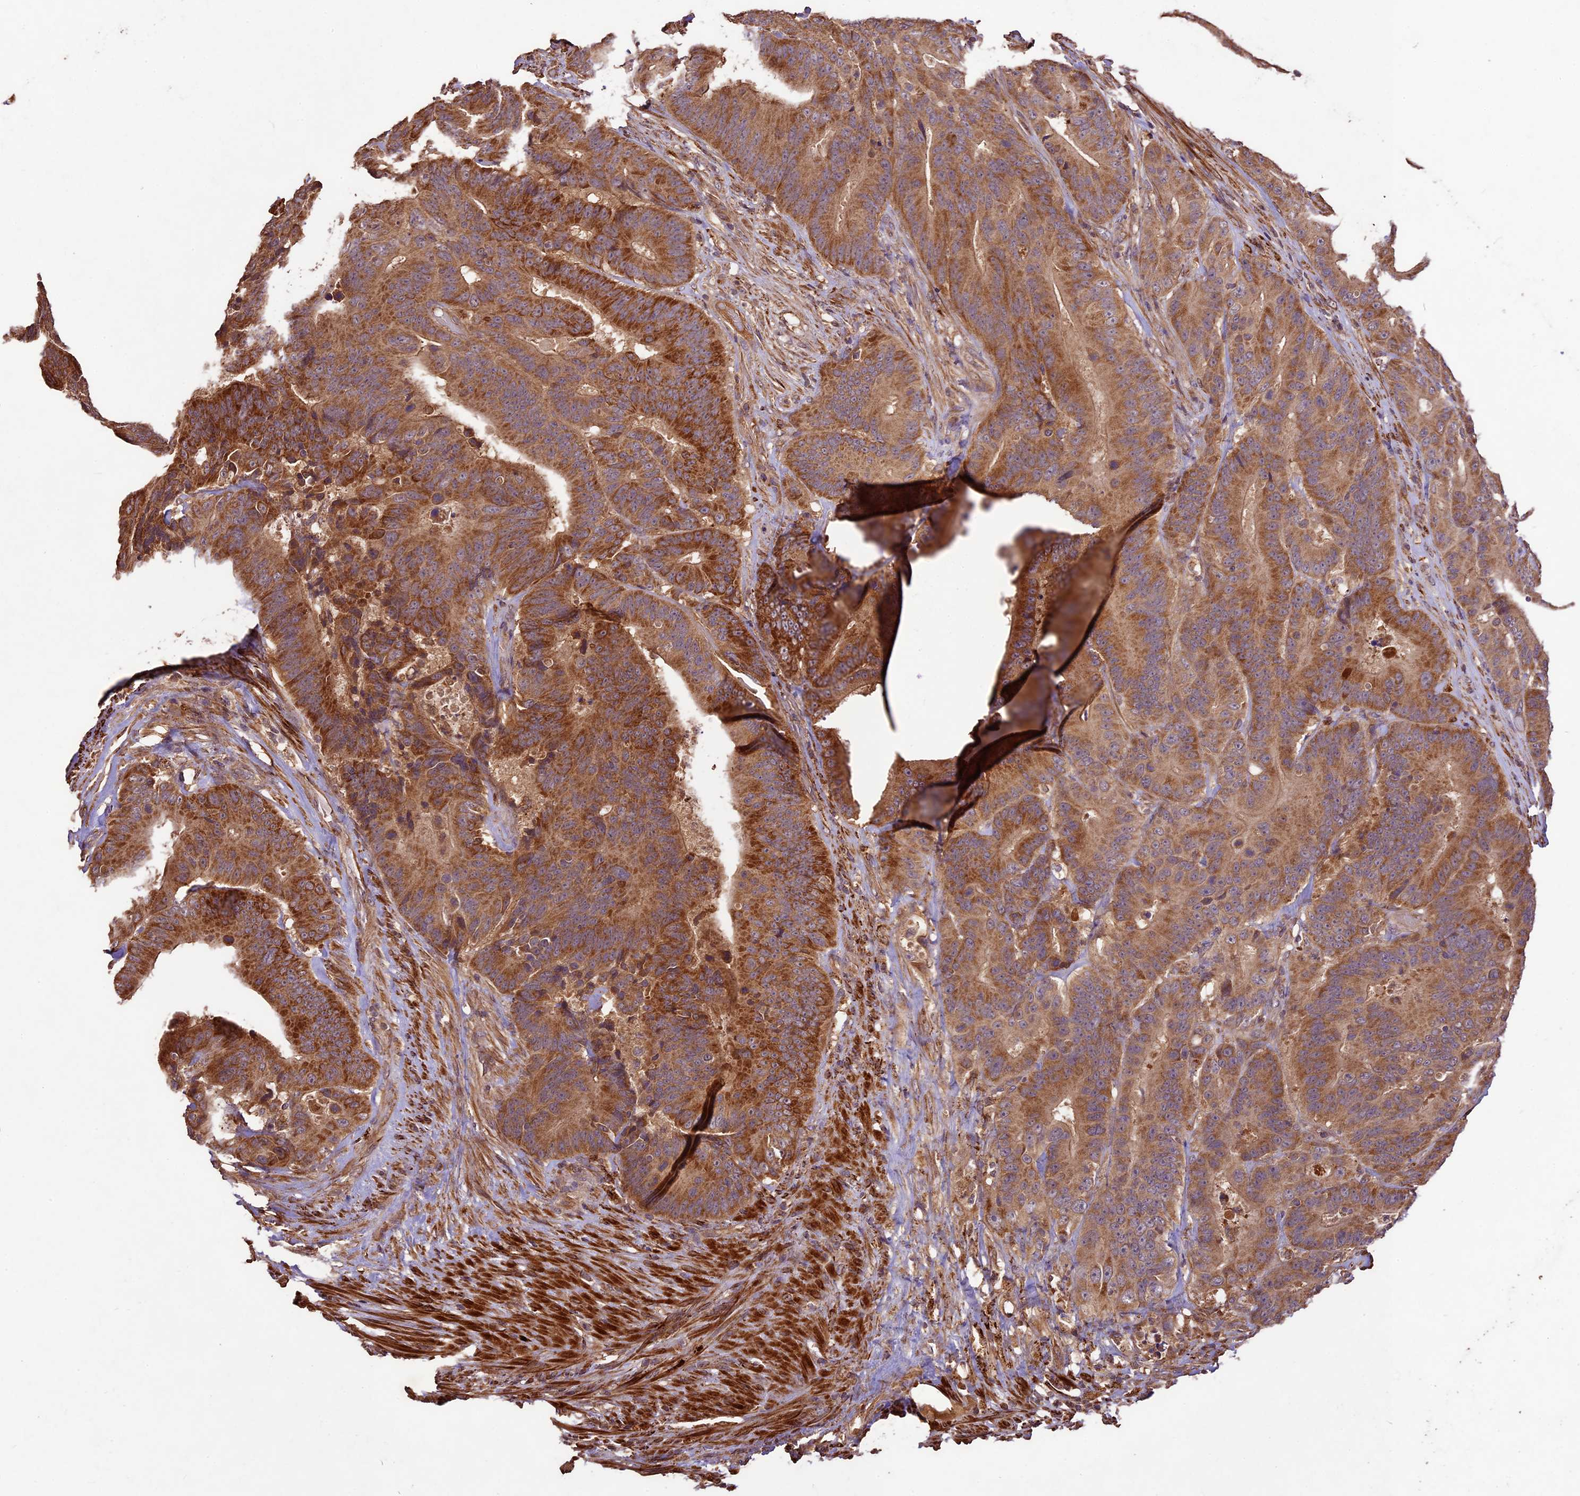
{"staining": {"intensity": "moderate", "quantity": ">75%", "location": "cytoplasmic/membranous"}, "tissue": "colorectal cancer", "cell_type": "Tumor cells", "image_type": "cancer", "snomed": [{"axis": "morphology", "description": "Adenocarcinoma, NOS"}, {"axis": "topography", "description": "Colon"}], "caption": "Immunohistochemical staining of human adenocarcinoma (colorectal) reveals medium levels of moderate cytoplasmic/membranous protein expression in approximately >75% of tumor cells.", "gene": "CRLF1", "patient": {"sex": "male", "age": 83}}